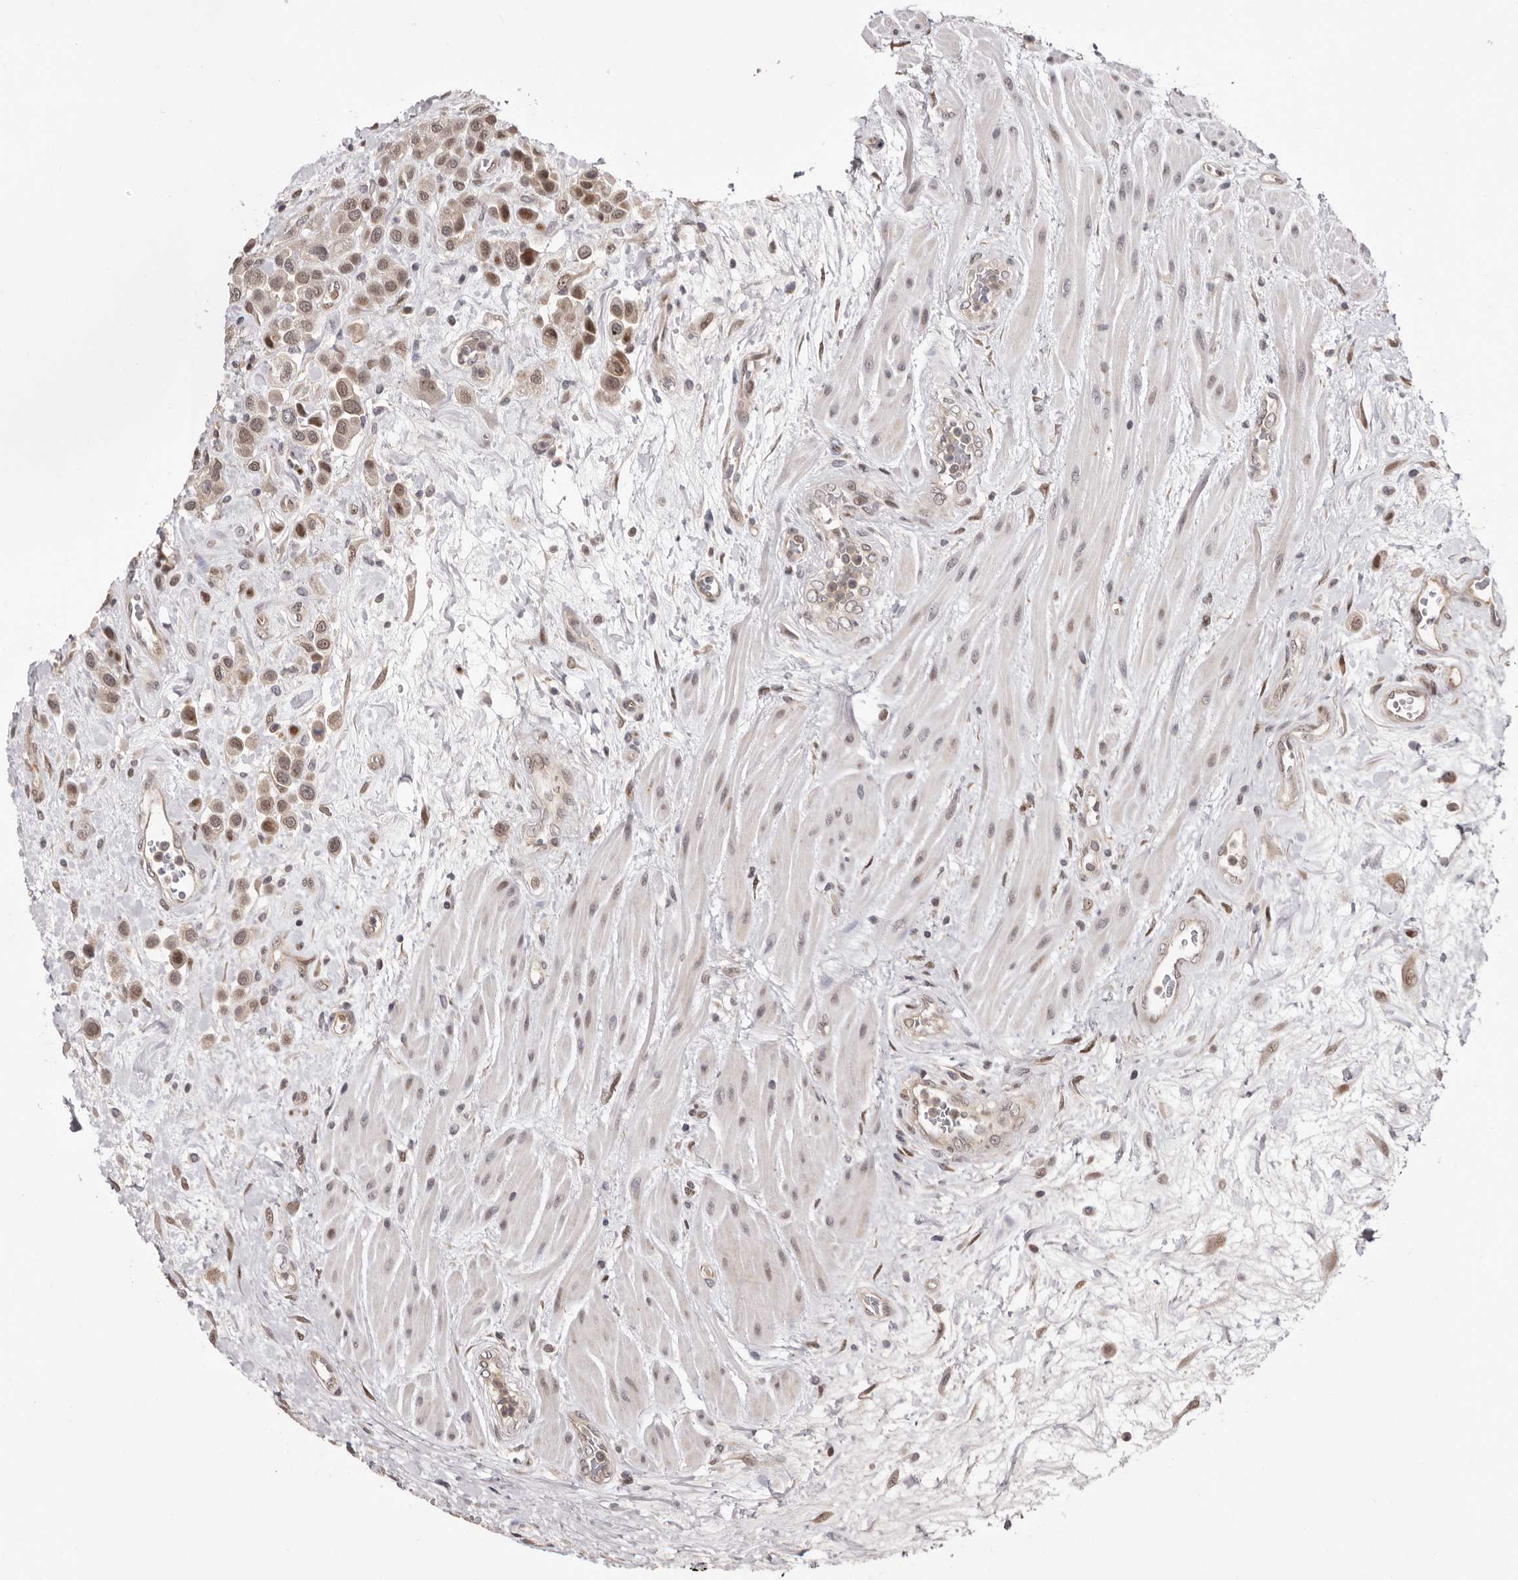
{"staining": {"intensity": "moderate", "quantity": ">75%", "location": "nuclear"}, "tissue": "urothelial cancer", "cell_type": "Tumor cells", "image_type": "cancer", "snomed": [{"axis": "morphology", "description": "Urothelial carcinoma, High grade"}, {"axis": "topography", "description": "Urinary bladder"}], "caption": "The micrograph displays a brown stain indicating the presence of a protein in the nuclear of tumor cells in high-grade urothelial carcinoma.", "gene": "GLRX3", "patient": {"sex": "male", "age": 50}}